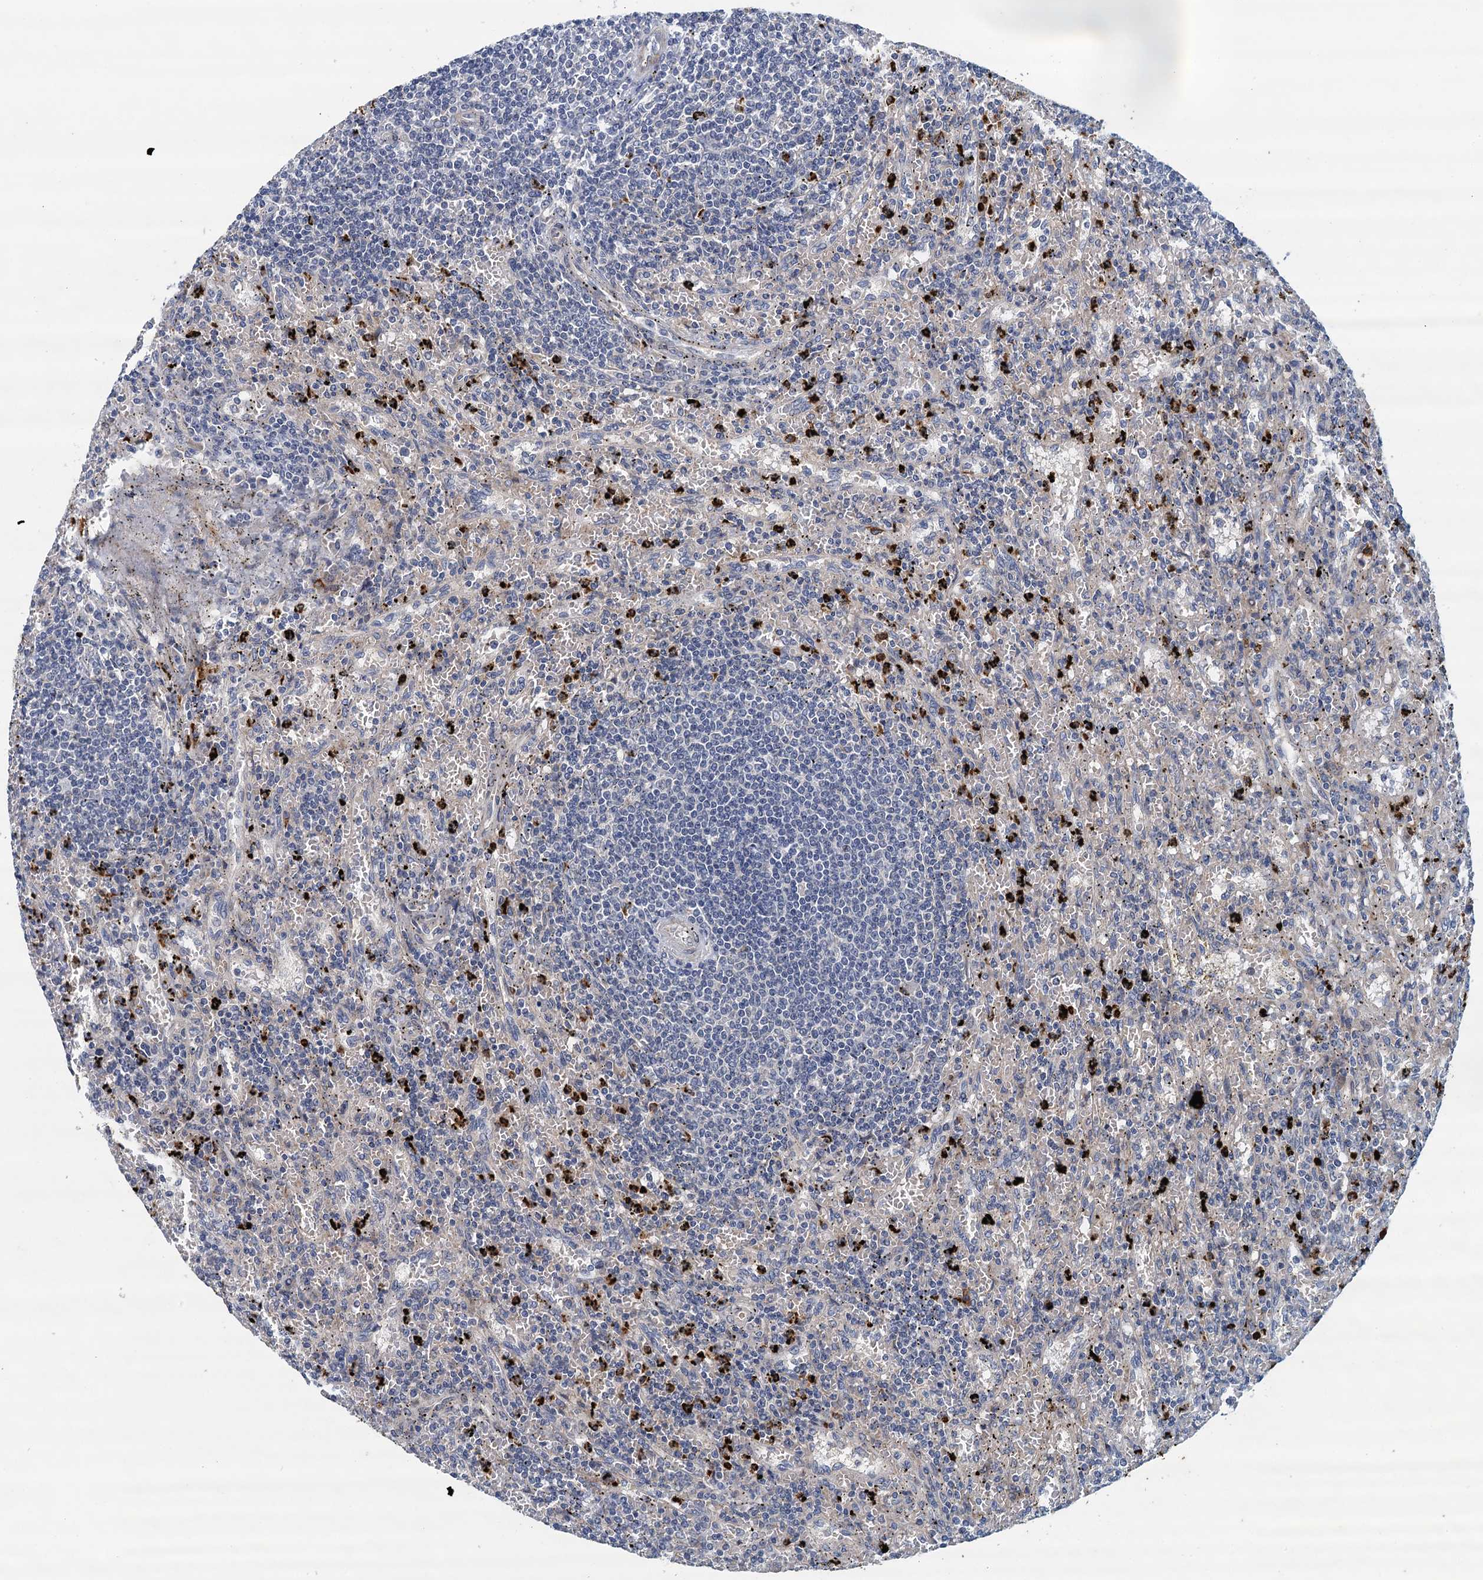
{"staining": {"intensity": "negative", "quantity": "none", "location": "none"}, "tissue": "lymphoma", "cell_type": "Tumor cells", "image_type": "cancer", "snomed": [{"axis": "morphology", "description": "Malignant lymphoma, non-Hodgkin's type, Low grade"}, {"axis": "topography", "description": "Spleen"}], "caption": "Tumor cells show no significant protein positivity in lymphoma.", "gene": "TPCN1", "patient": {"sex": "male", "age": 76}}